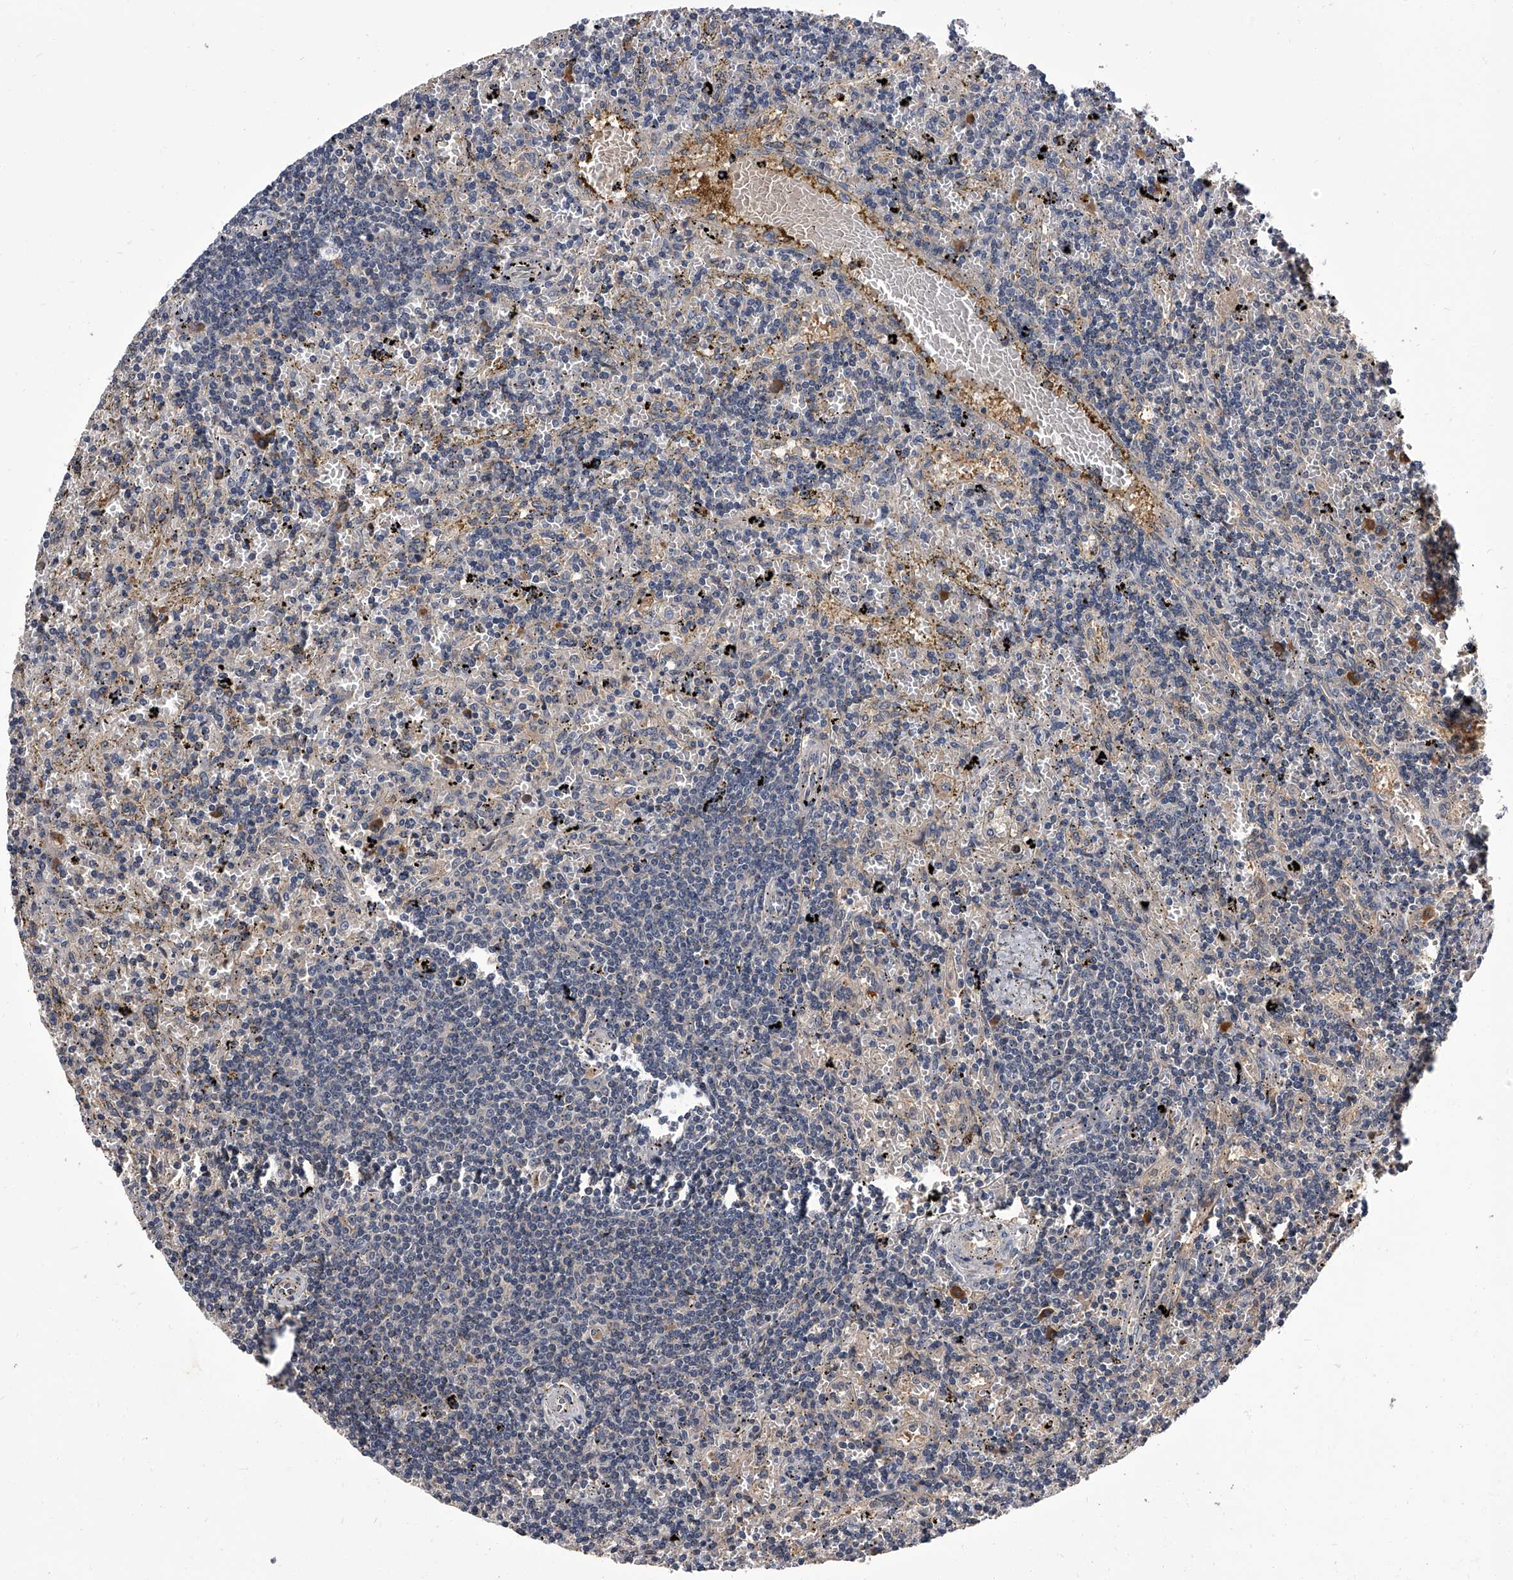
{"staining": {"intensity": "negative", "quantity": "none", "location": "none"}, "tissue": "lymphoma", "cell_type": "Tumor cells", "image_type": "cancer", "snomed": [{"axis": "morphology", "description": "Malignant lymphoma, non-Hodgkin's type, Low grade"}, {"axis": "topography", "description": "Spleen"}], "caption": "Immunohistochemistry (IHC) of human low-grade malignant lymphoma, non-Hodgkin's type displays no positivity in tumor cells.", "gene": "SLC18B1", "patient": {"sex": "male", "age": 76}}